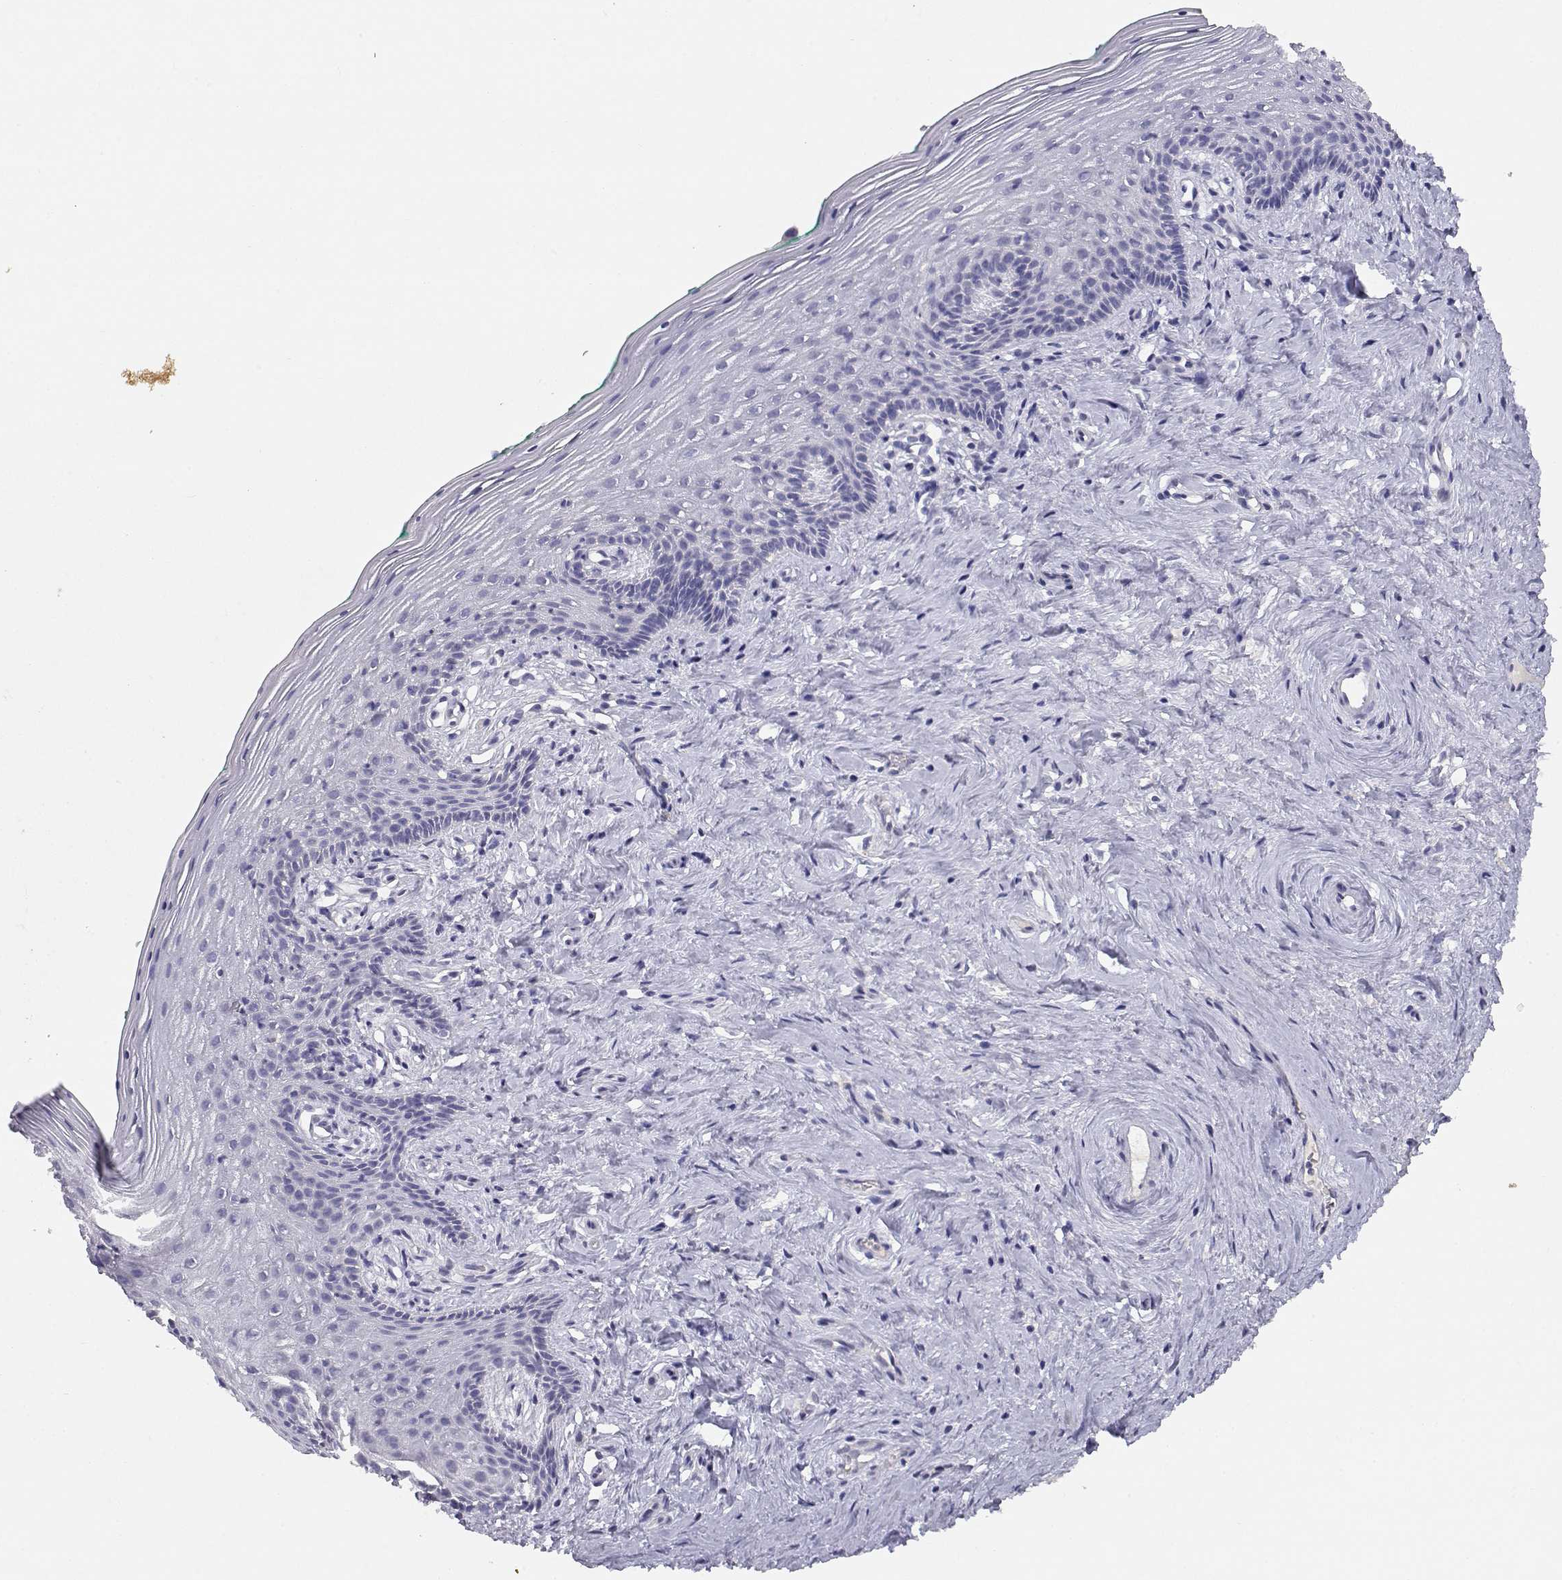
{"staining": {"intensity": "negative", "quantity": "none", "location": "none"}, "tissue": "vagina", "cell_type": "Squamous epithelial cells", "image_type": "normal", "snomed": [{"axis": "morphology", "description": "Normal tissue, NOS"}, {"axis": "topography", "description": "Vagina"}], "caption": "High magnification brightfield microscopy of normal vagina stained with DAB (brown) and counterstained with hematoxylin (blue): squamous epithelial cells show no significant staining. (DAB immunohistochemistry, high magnification).", "gene": "ADA", "patient": {"sex": "female", "age": 45}}